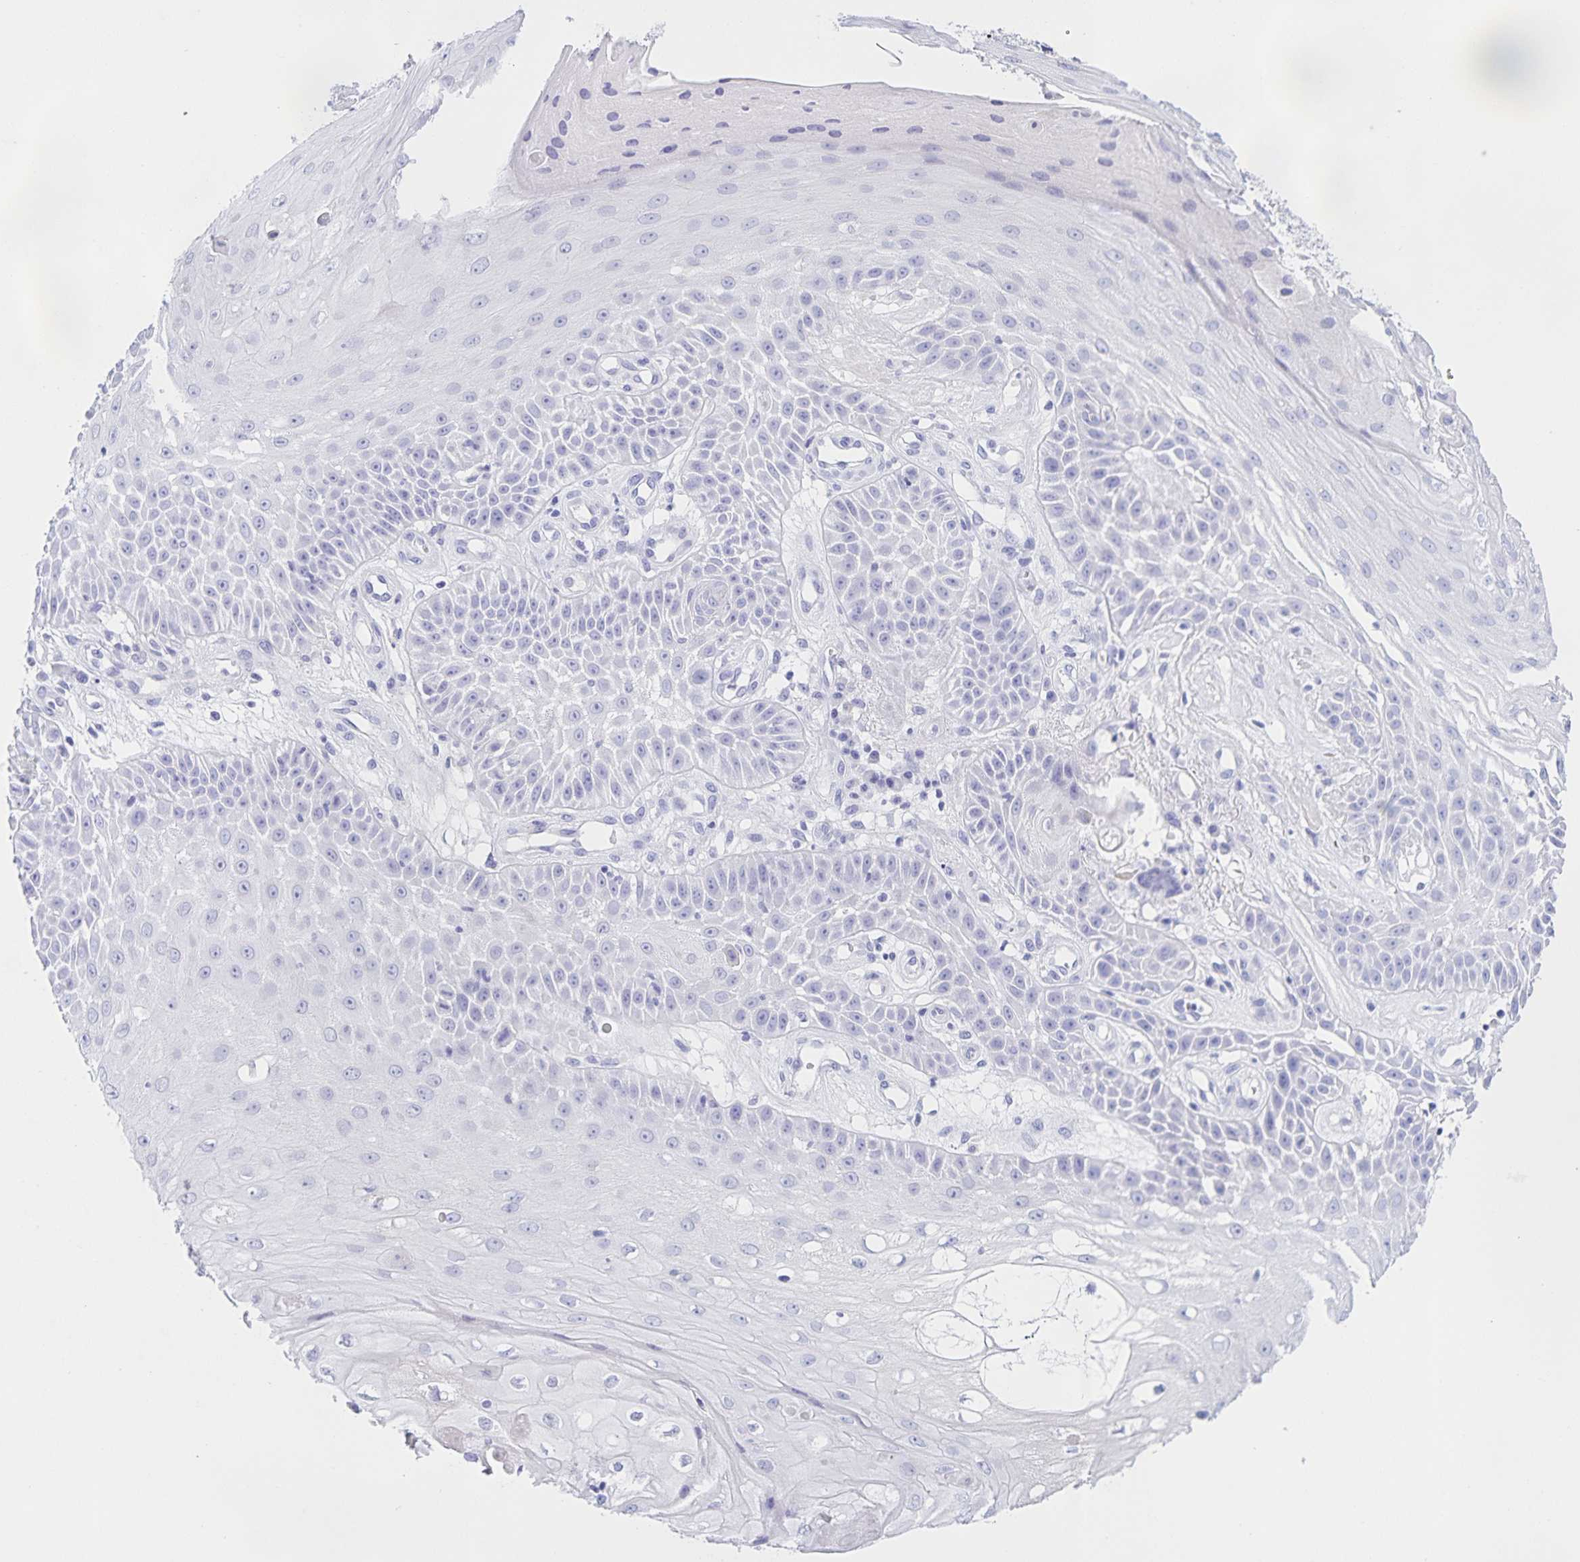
{"staining": {"intensity": "negative", "quantity": "none", "location": "none"}, "tissue": "skin cancer", "cell_type": "Tumor cells", "image_type": "cancer", "snomed": [{"axis": "morphology", "description": "Squamous cell carcinoma, NOS"}, {"axis": "topography", "description": "Skin"}], "caption": "The immunohistochemistry photomicrograph has no significant staining in tumor cells of squamous cell carcinoma (skin) tissue.", "gene": "CATSPER4", "patient": {"sex": "male", "age": 70}}